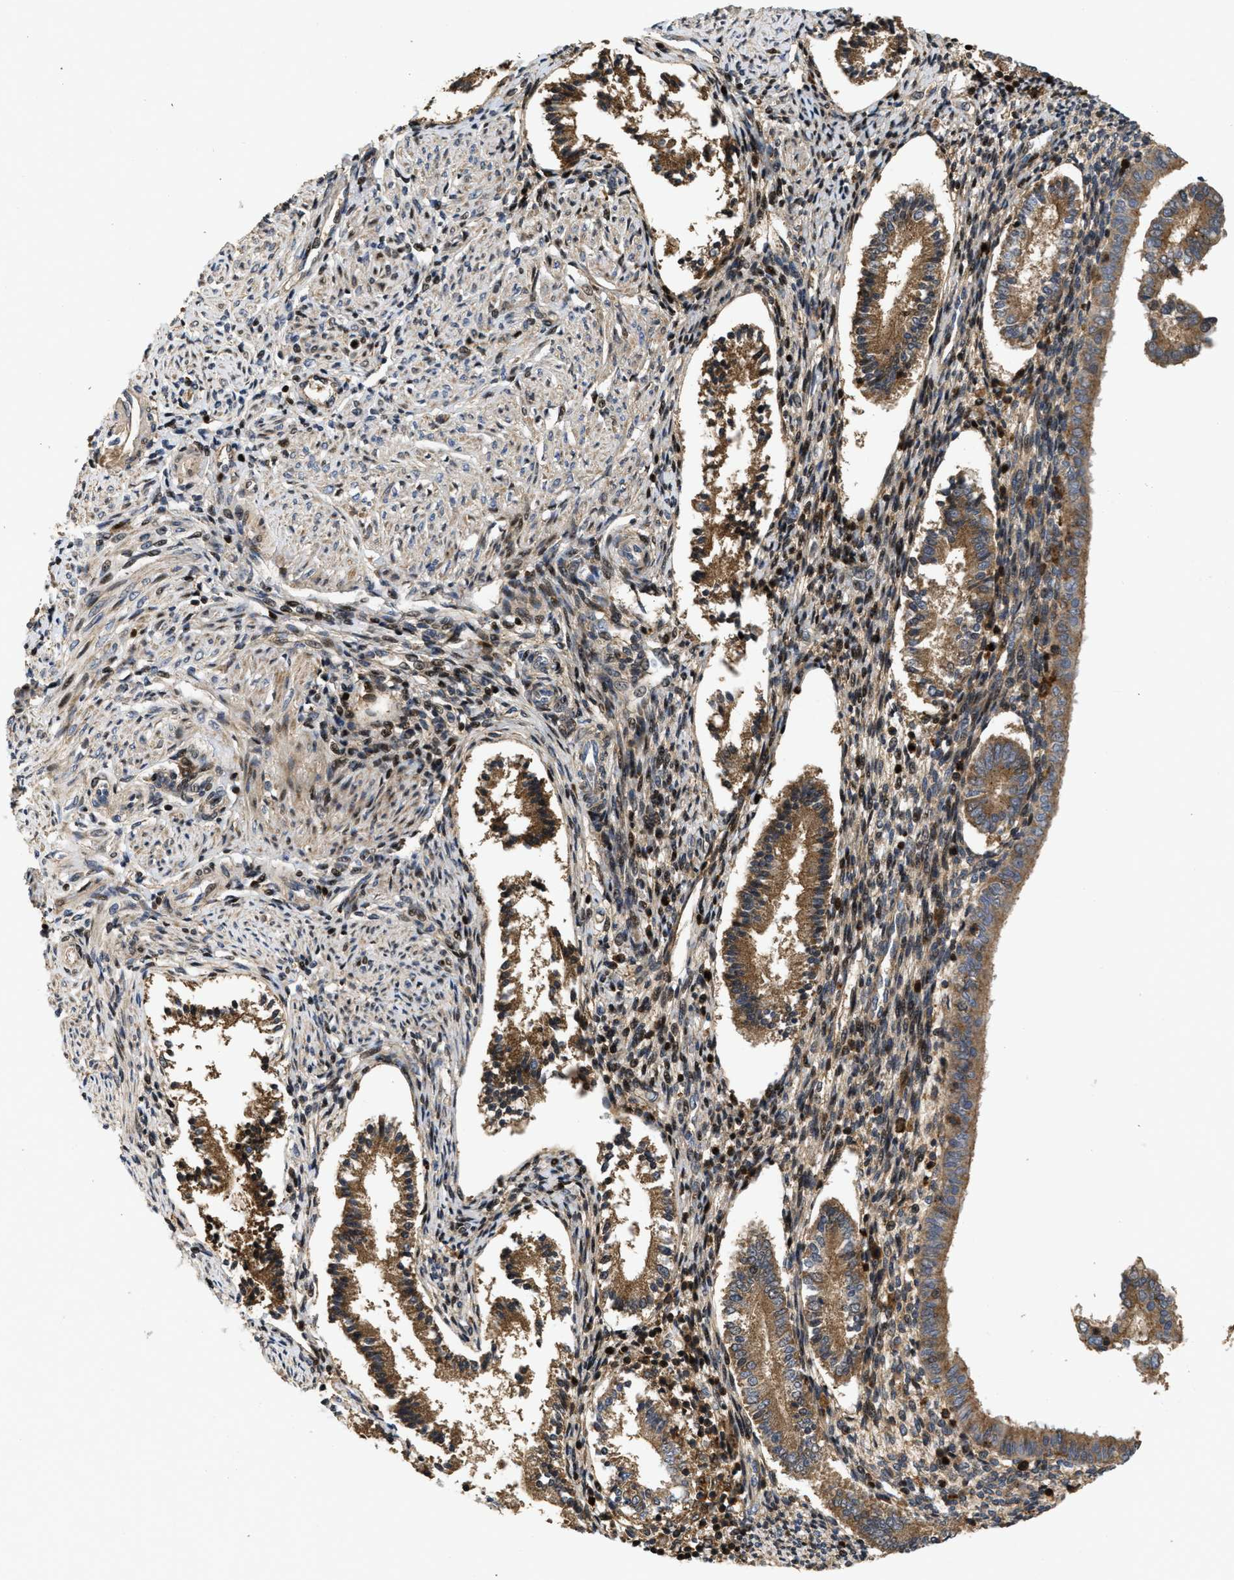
{"staining": {"intensity": "moderate", "quantity": ">75%", "location": "cytoplasmic/membranous,nuclear"}, "tissue": "endometrium", "cell_type": "Cells in endometrial stroma", "image_type": "normal", "snomed": [{"axis": "morphology", "description": "Normal tissue, NOS"}, {"axis": "topography", "description": "Endometrium"}], "caption": "Moderate cytoplasmic/membranous,nuclear positivity for a protein is present in about >75% of cells in endometrial stroma of unremarkable endometrium using immunohistochemistry (IHC).", "gene": "CBR3", "patient": {"sex": "female", "age": 42}}